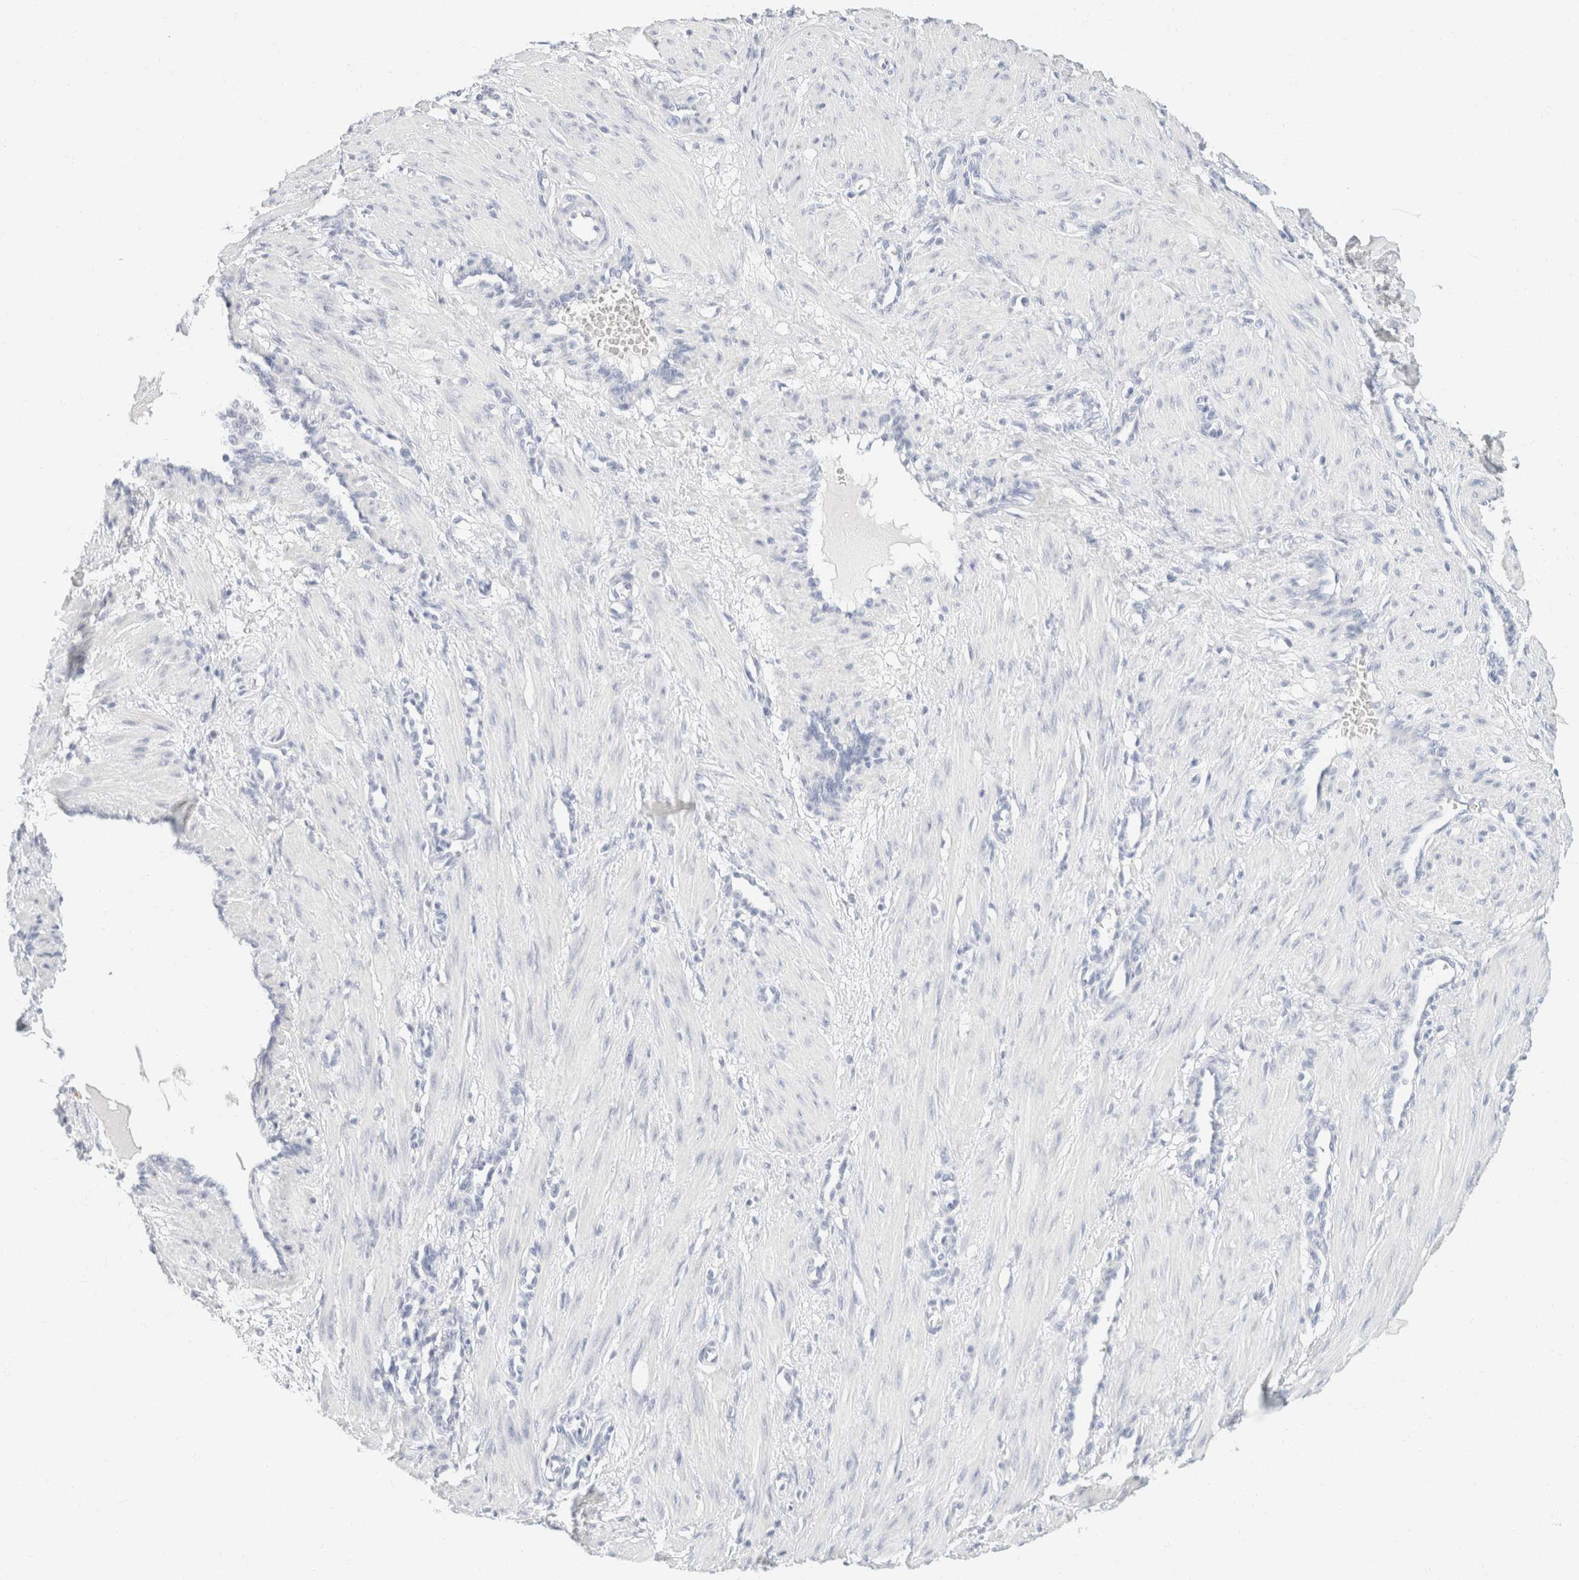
{"staining": {"intensity": "negative", "quantity": "none", "location": "none"}, "tissue": "smooth muscle", "cell_type": "Smooth muscle cells", "image_type": "normal", "snomed": [{"axis": "morphology", "description": "Normal tissue, NOS"}, {"axis": "topography", "description": "Endometrium"}], "caption": "Immunohistochemistry (IHC) image of normal smooth muscle: smooth muscle stained with DAB (3,3'-diaminobenzidine) shows no significant protein expression in smooth muscle cells.", "gene": "KRT20", "patient": {"sex": "female", "age": 33}}